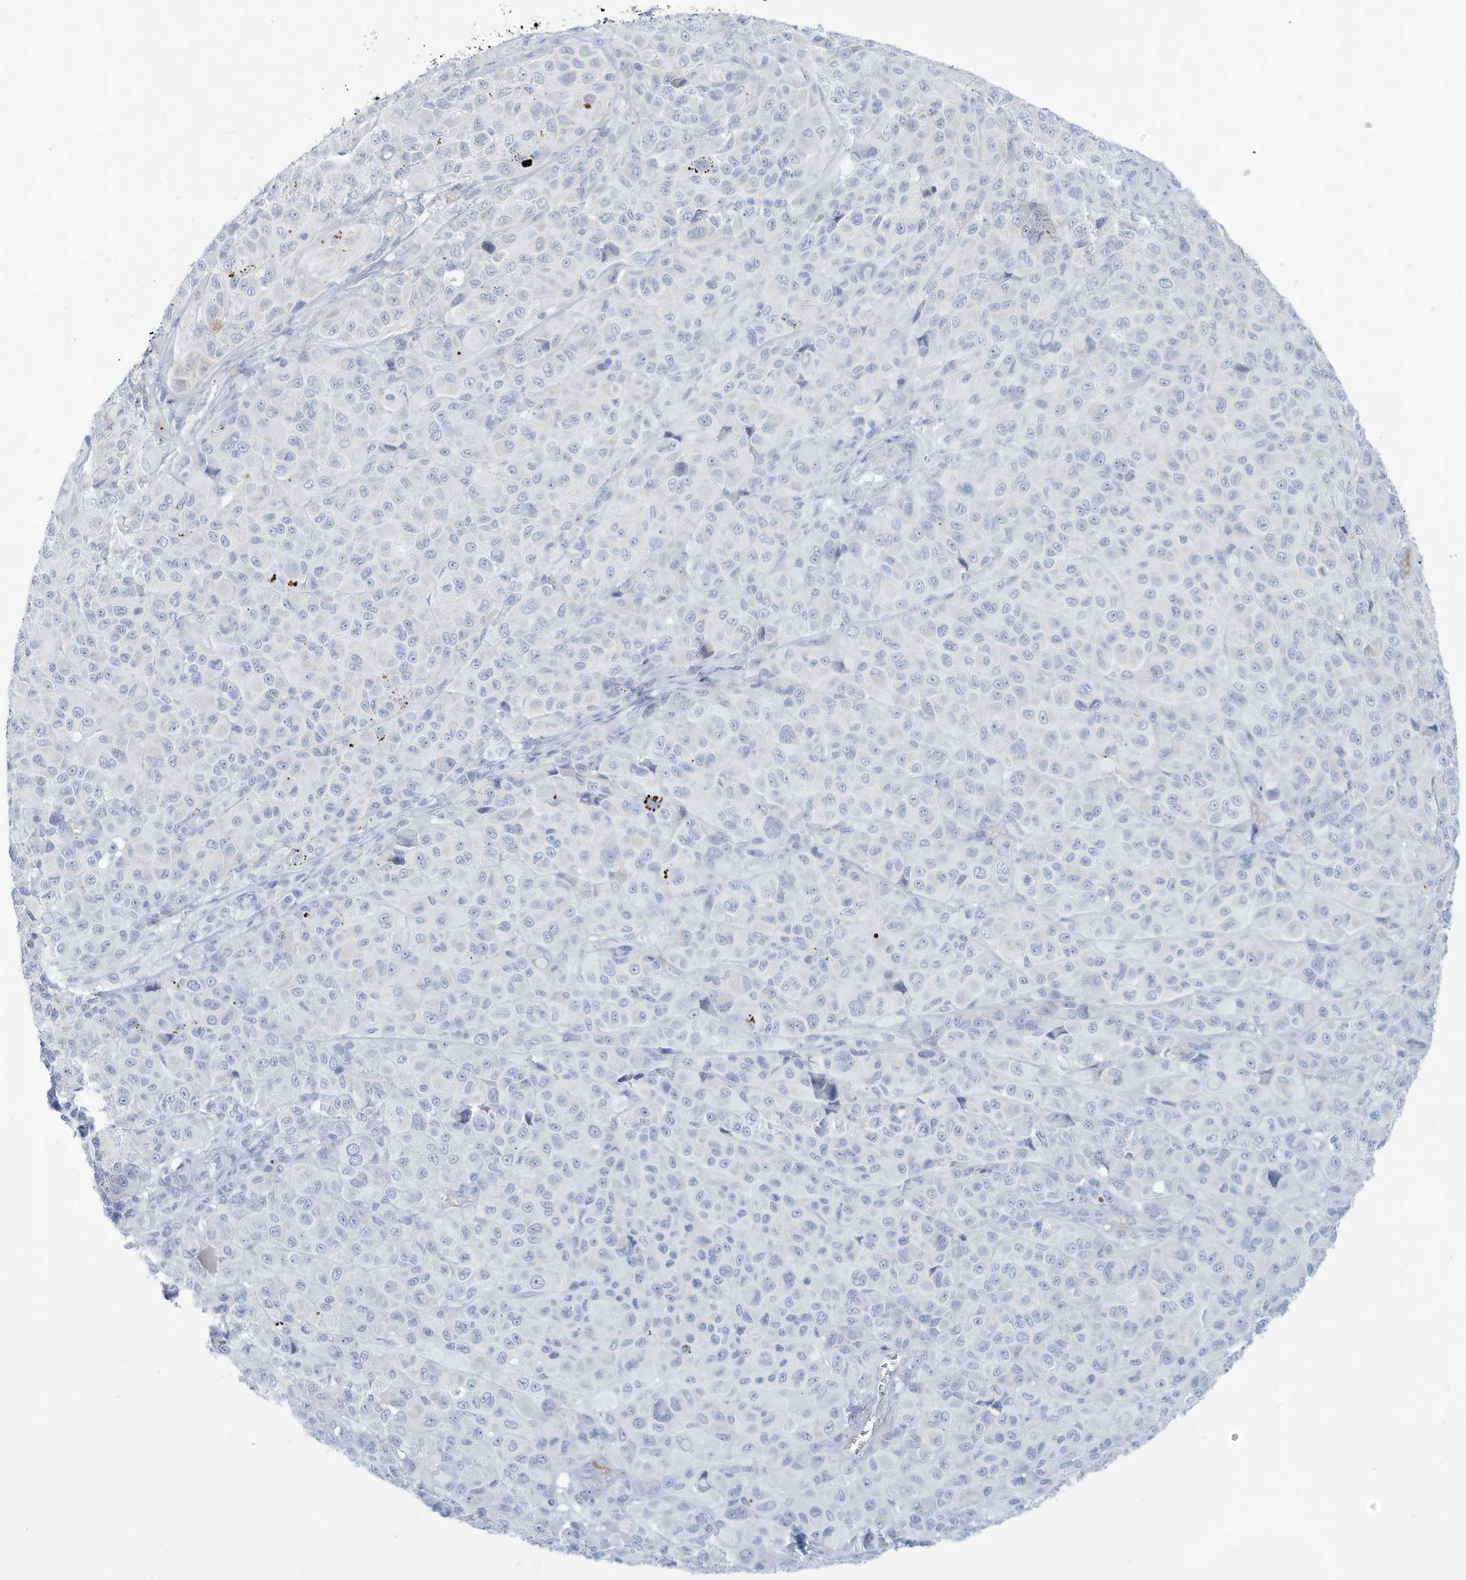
{"staining": {"intensity": "negative", "quantity": "none", "location": "none"}, "tissue": "melanoma", "cell_type": "Tumor cells", "image_type": "cancer", "snomed": [{"axis": "morphology", "description": "Malignant melanoma, NOS"}, {"axis": "topography", "description": "Skin of trunk"}], "caption": "Melanoma was stained to show a protein in brown. There is no significant positivity in tumor cells.", "gene": "ERI2", "patient": {"sex": "male", "age": 71}}